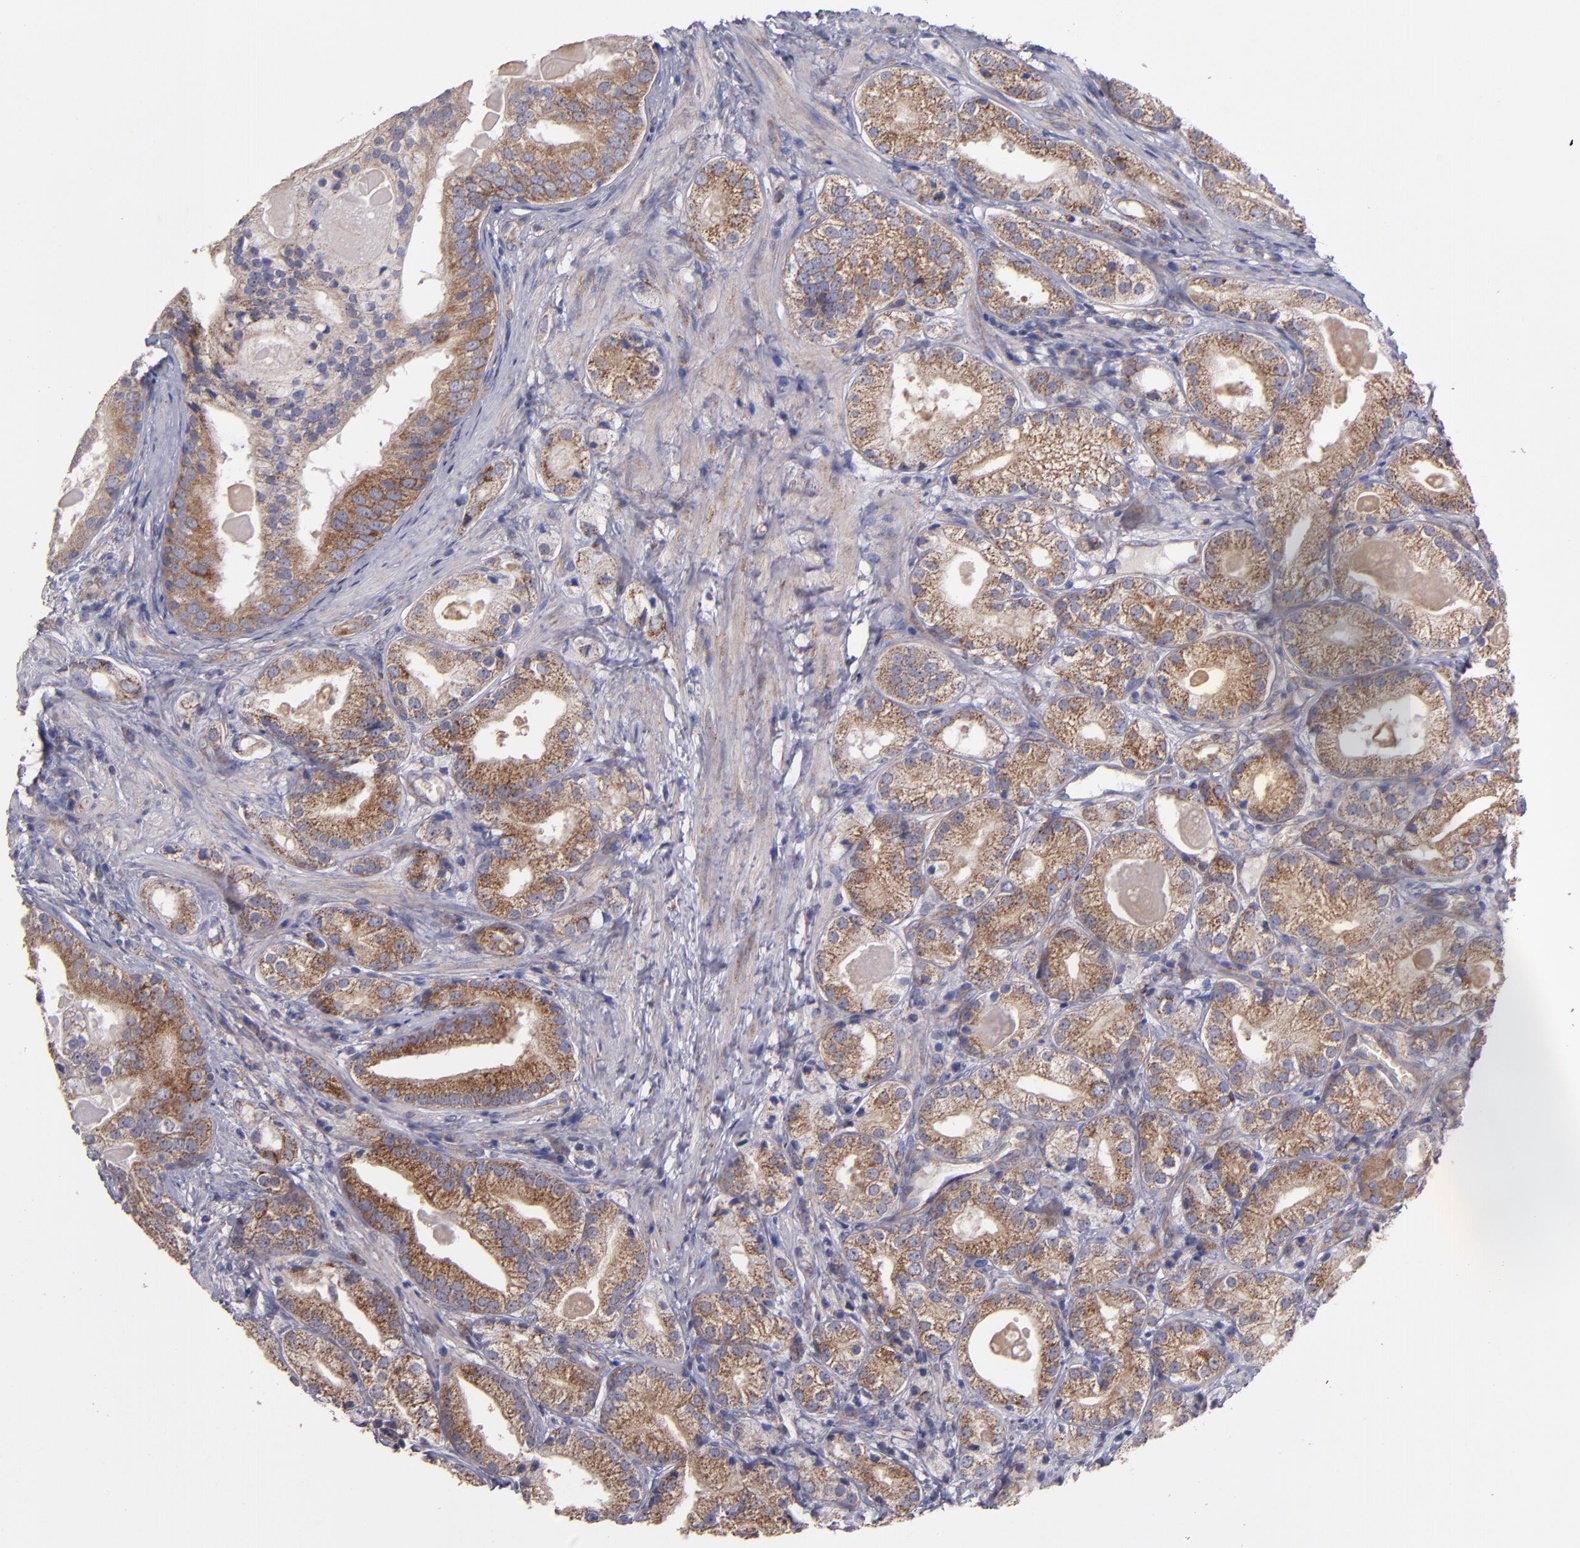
{"staining": {"intensity": "moderate", "quantity": ">75%", "location": "cytoplasmic/membranous"}, "tissue": "prostate cancer", "cell_type": "Tumor cells", "image_type": "cancer", "snomed": [{"axis": "morphology", "description": "Adenocarcinoma, Low grade"}, {"axis": "topography", "description": "Prostate"}], "caption": "Protein analysis of adenocarcinoma (low-grade) (prostate) tissue shows moderate cytoplasmic/membranous expression in approximately >75% of tumor cells.", "gene": "CLTA", "patient": {"sex": "male", "age": 69}}